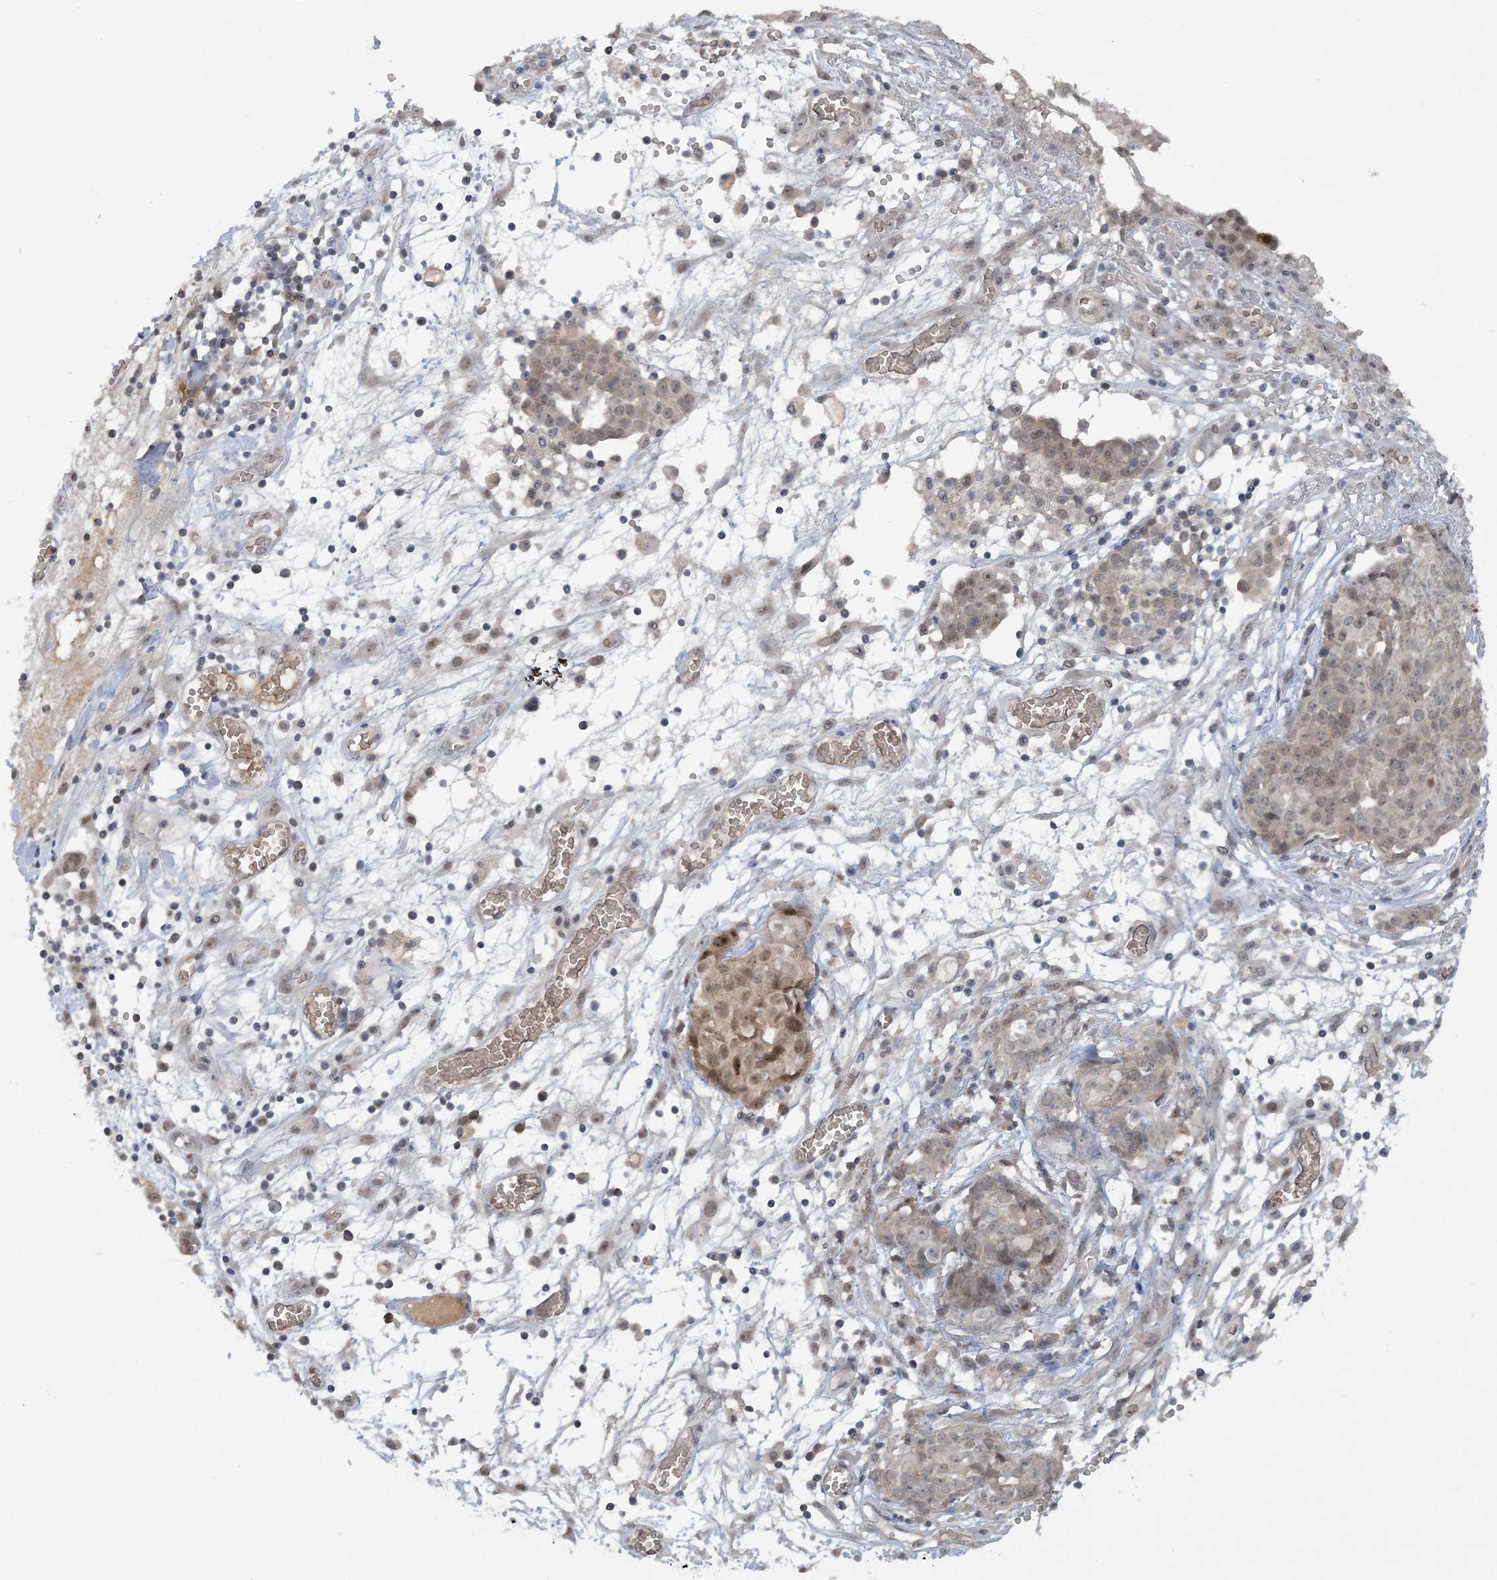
{"staining": {"intensity": "moderate", "quantity": "25%-75%", "location": "nuclear"}, "tissue": "ovarian cancer", "cell_type": "Tumor cells", "image_type": "cancer", "snomed": [{"axis": "morphology", "description": "Cystadenocarcinoma, serous, NOS"}, {"axis": "topography", "description": "Soft tissue"}, {"axis": "topography", "description": "Ovary"}], "caption": "Protein expression analysis of ovarian serous cystadenocarcinoma exhibits moderate nuclear expression in approximately 25%-75% of tumor cells.", "gene": "UBE2E1", "patient": {"sex": "female", "age": 57}}